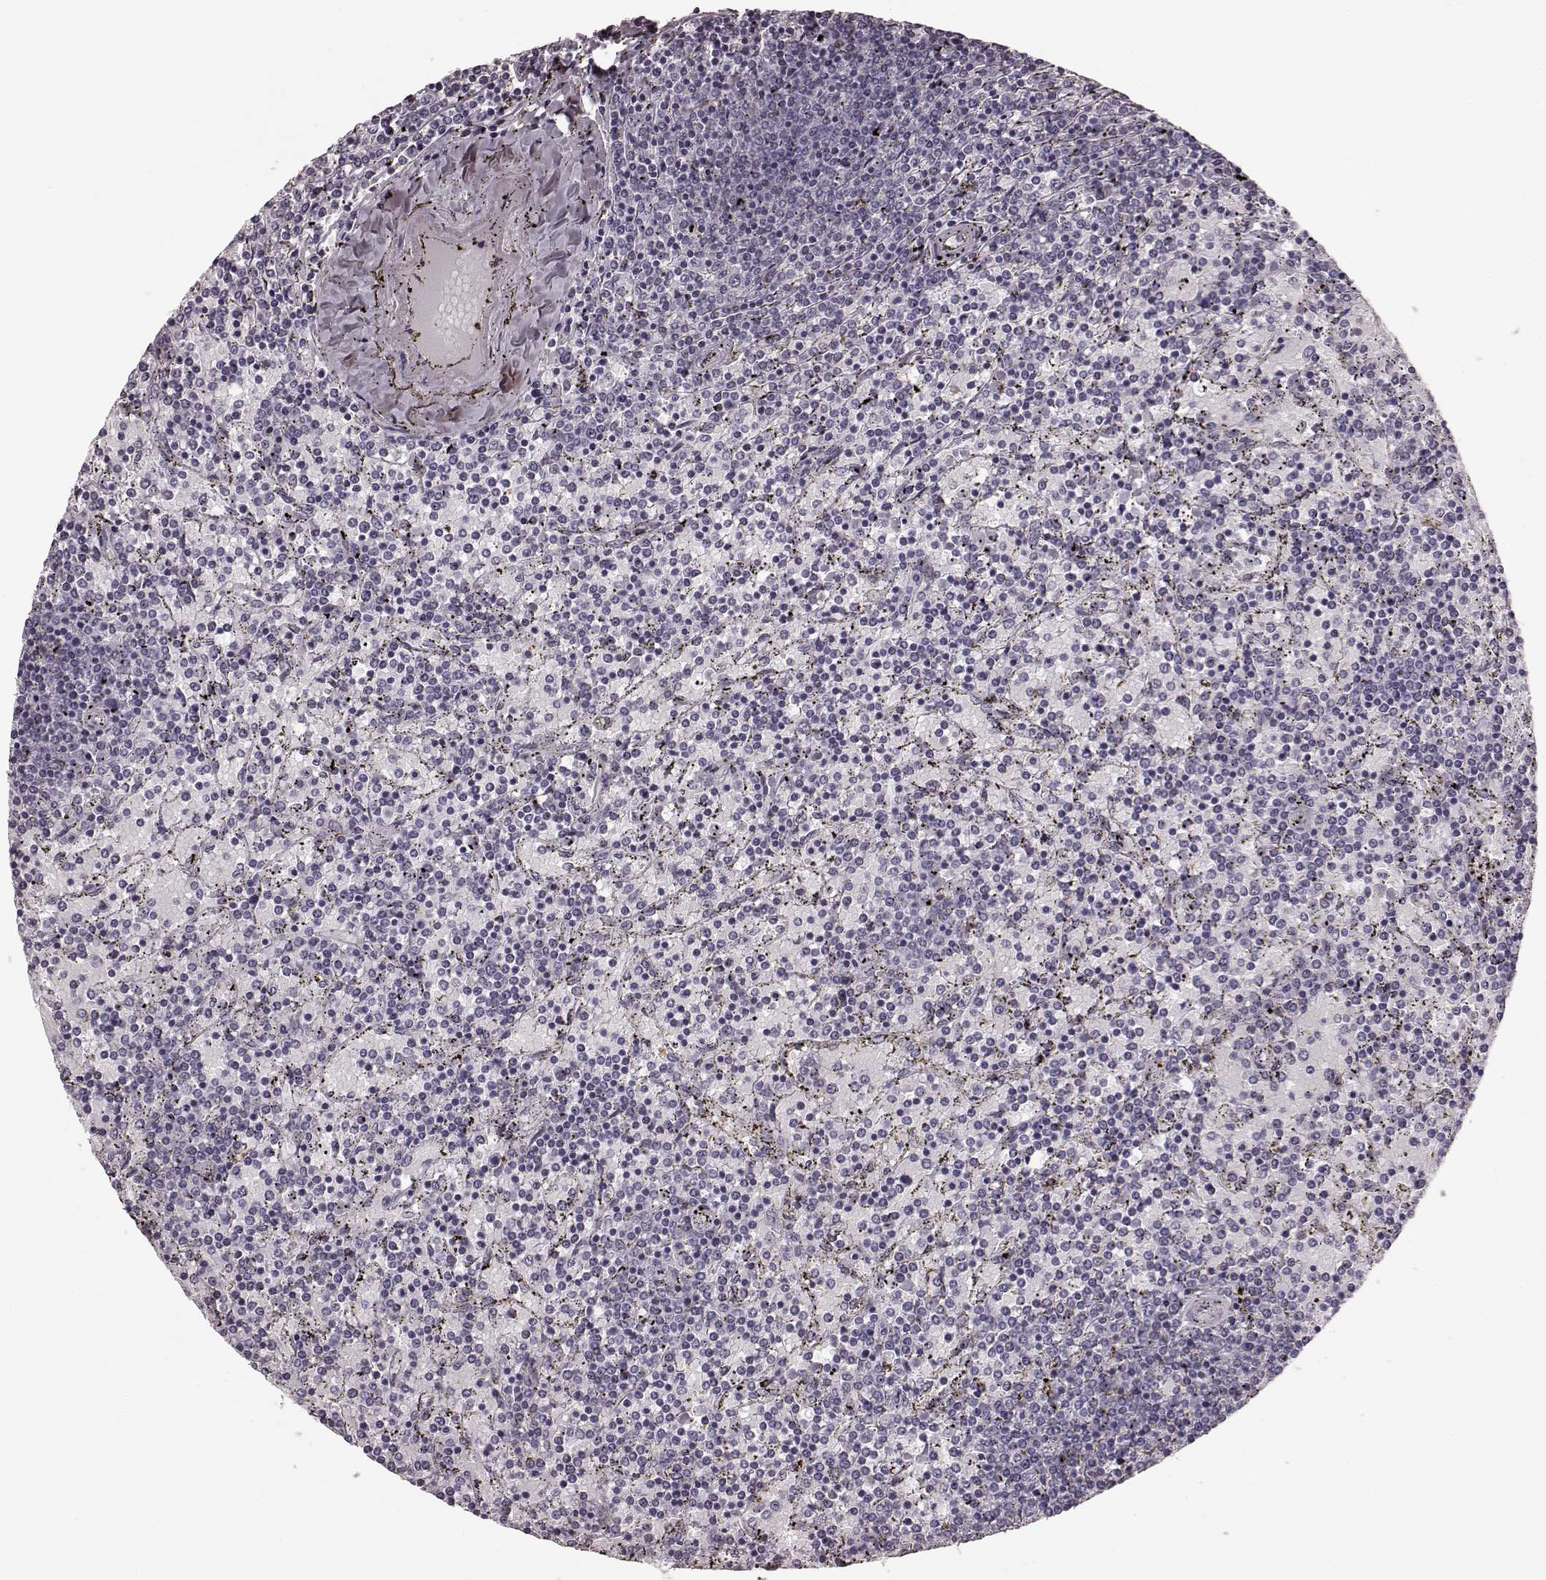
{"staining": {"intensity": "negative", "quantity": "none", "location": "none"}, "tissue": "lymphoma", "cell_type": "Tumor cells", "image_type": "cancer", "snomed": [{"axis": "morphology", "description": "Malignant lymphoma, non-Hodgkin's type, Low grade"}, {"axis": "topography", "description": "Spleen"}], "caption": "An image of human malignant lymphoma, non-Hodgkin's type (low-grade) is negative for staining in tumor cells. (DAB (3,3'-diaminobenzidine) immunohistochemistry with hematoxylin counter stain).", "gene": "TRPM1", "patient": {"sex": "female", "age": 77}}